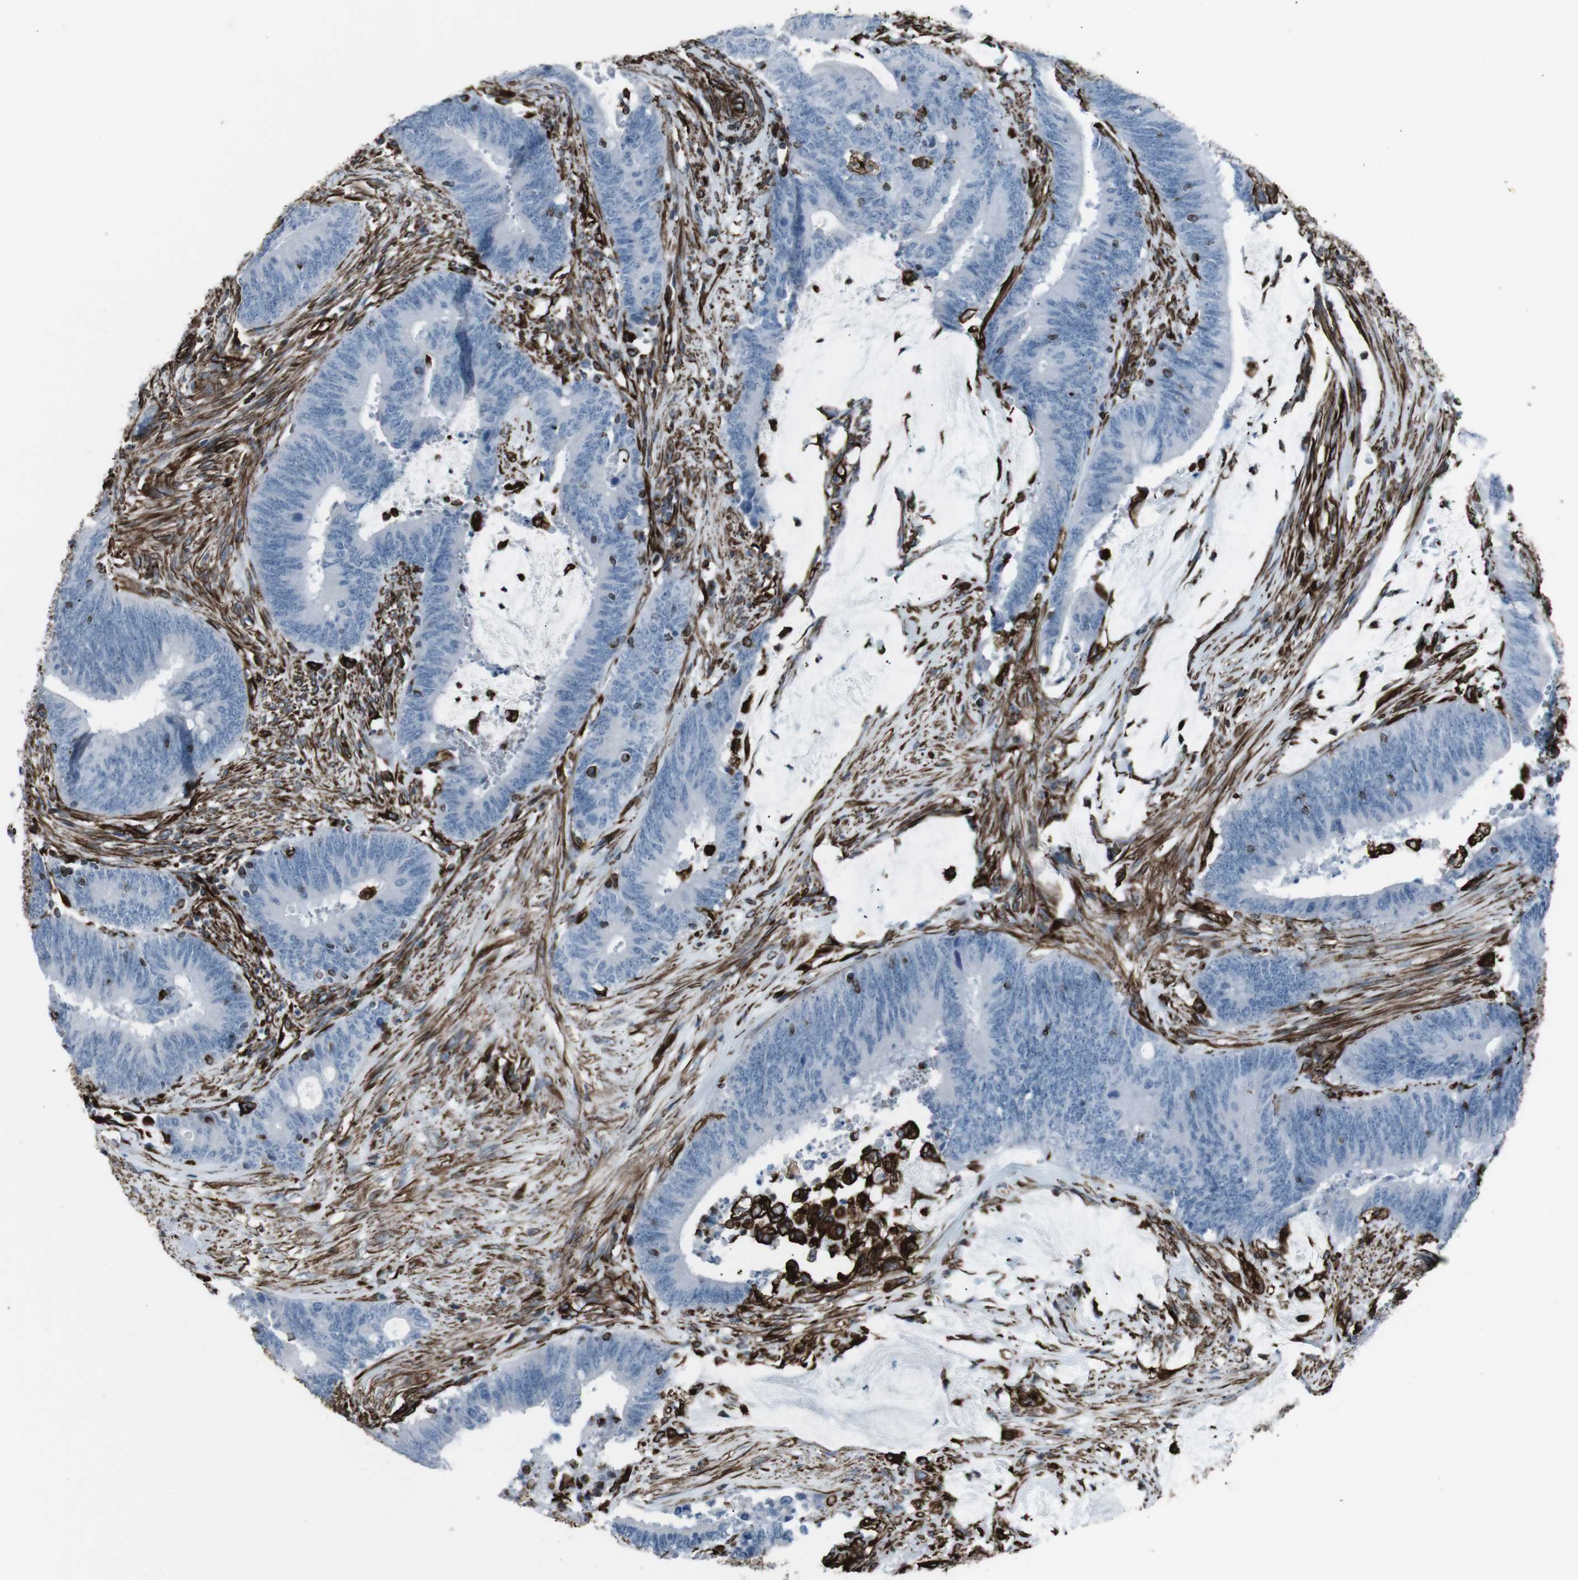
{"staining": {"intensity": "negative", "quantity": "none", "location": "none"}, "tissue": "colorectal cancer", "cell_type": "Tumor cells", "image_type": "cancer", "snomed": [{"axis": "morphology", "description": "Adenocarcinoma, NOS"}, {"axis": "topography", "description": "Rectum"}], "caption": "Adenocarcinoma (colorectal) stained for a protein using immunohistochemistry reveals no expression tumor cells.", "gene": "ZDHHC6", "patient": {"sex": "female", "age": 66}}